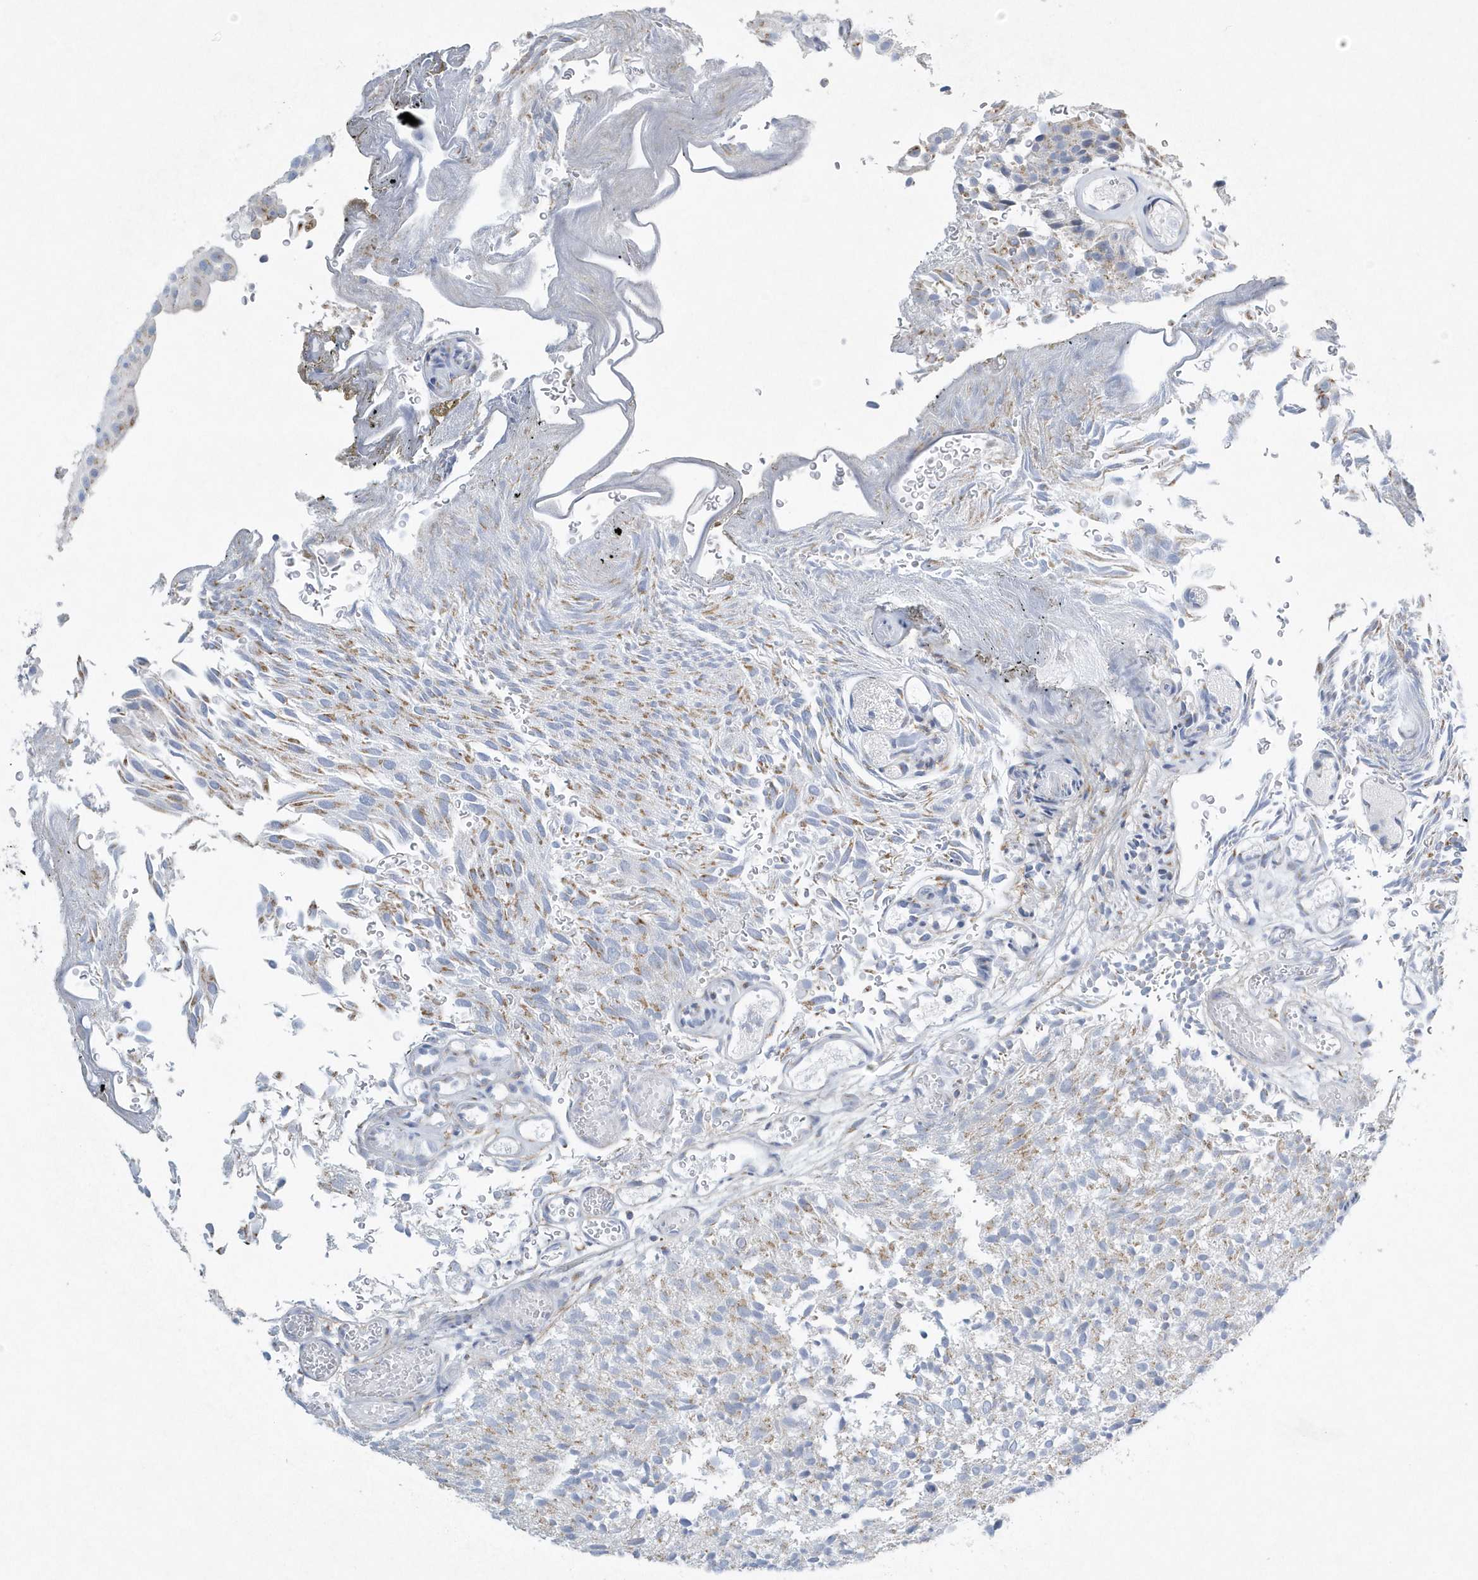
{"staining": {"intensity": "moderate", "quantity": "25%-75%", "location": "cytoplasmic/membranous"}, "tissue": "urothelial cancer", "cell_type": "Tumor cells", "image_type": "cancer", "snomed": [{"axis": "morphology", "description": "Urothelial carcinoma, Low grade"}, {"axis": "topography", "description": "Urinary bladder"}], "caption": "Urothelial carcinoma (low-grade) stained for a protein exhibits moderate cytoplasmic/membranous positivity in tumor cells.", "gene": "SPATA18", "patient": {"sex": "male", "age": 78}}